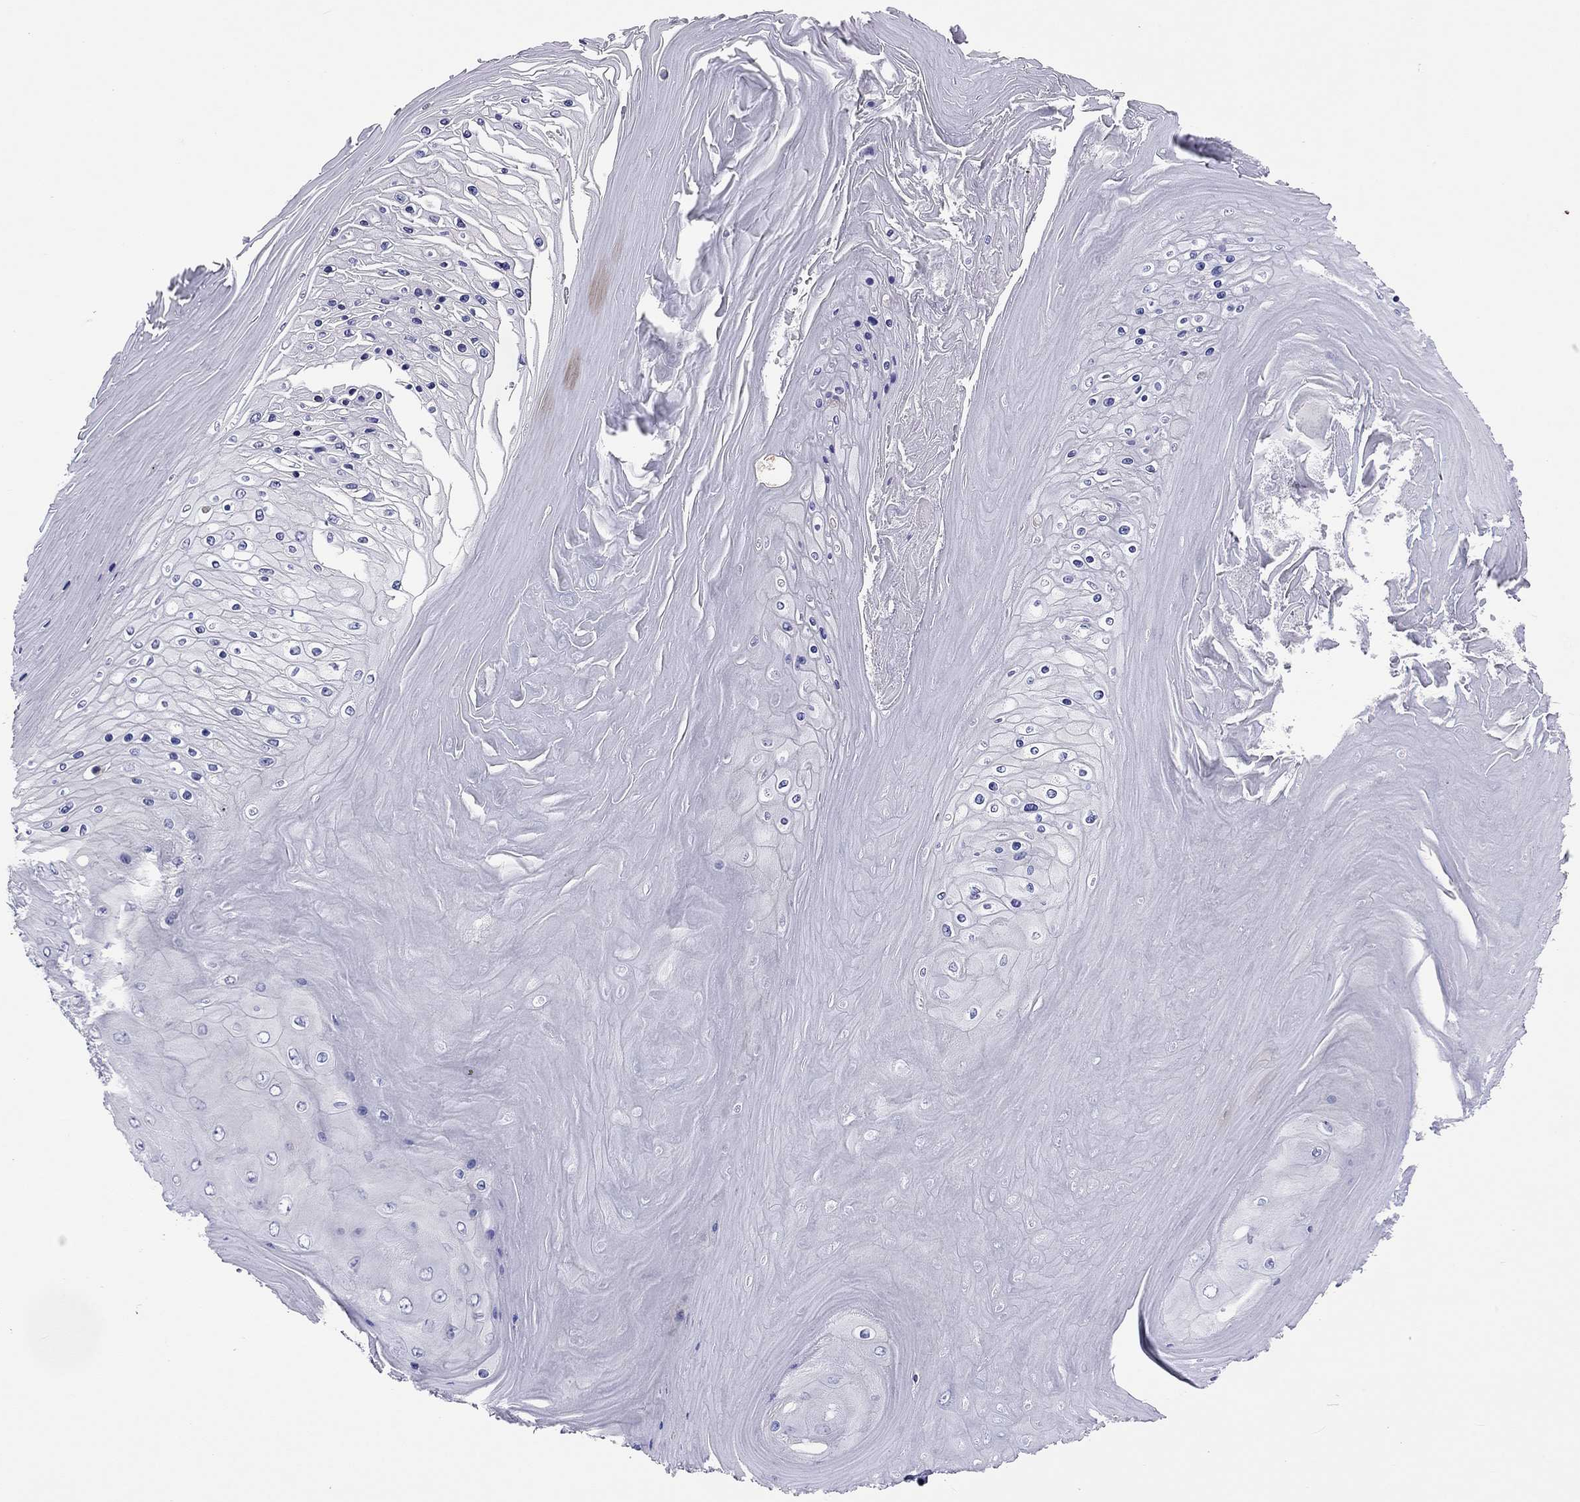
{"staining": {"intensity": "negative", "quantity": "none", "location": "none"}, "tissue": "skin cancer", "cell_type": "Tumor cells", "image_type": "cancer", "snomed": [{"axis": "morphology", "description": "Squamous cell carcinoma, NOS"}, {"axis": "topography", "description": "Skin"}], "caption": "The photomicrograph displays no staining of tumor cells in skin squamous cell carcinoma.", "gene": "CALHM1", "patient": {"sex": "male", "age": 62}}